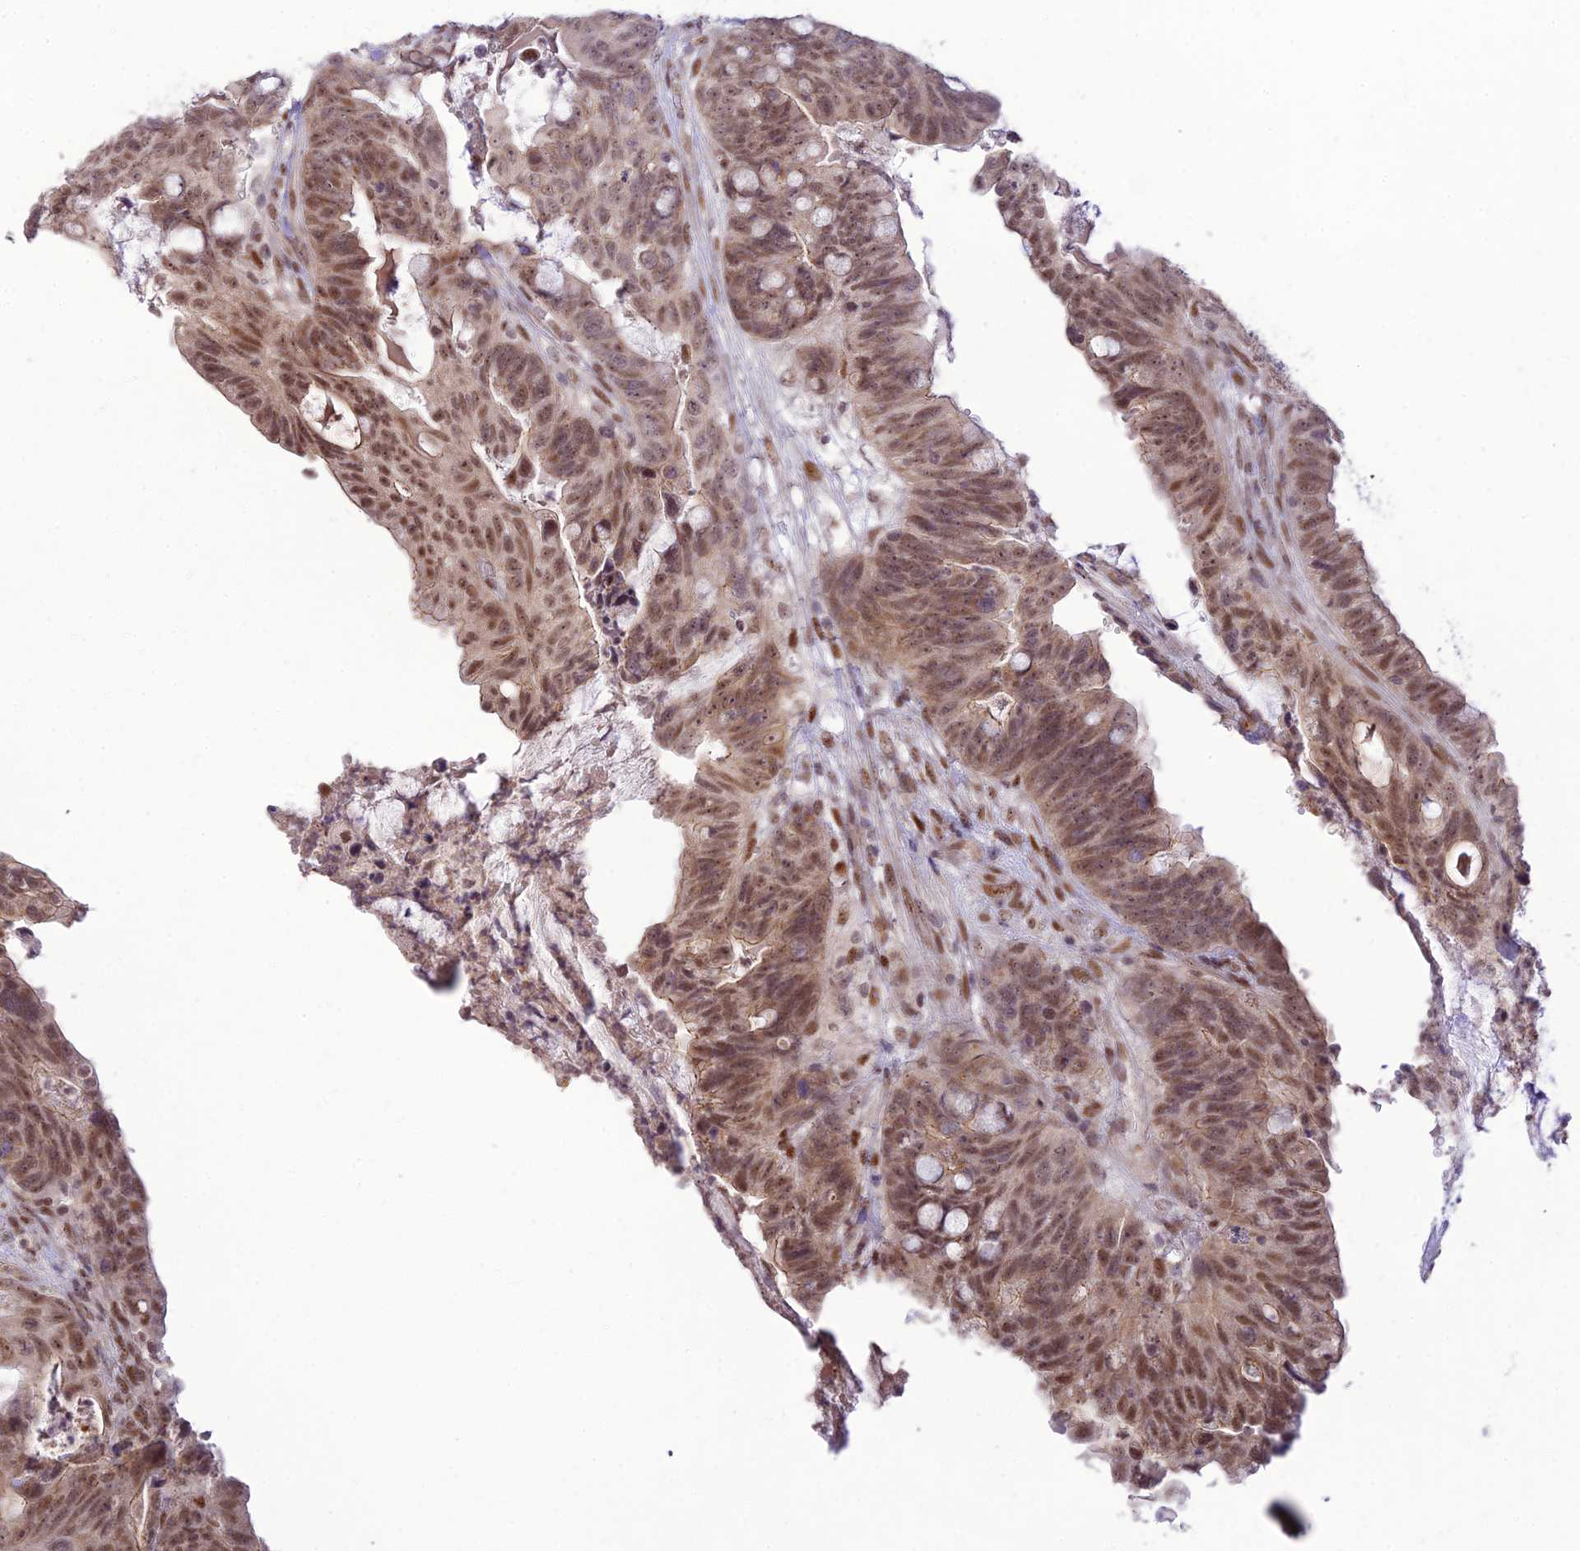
{"staining": {"intensity": "moderate", "quantity": ">75%", "location": "nuclear"}, "tissue": "colorectal cancer", "cell_type": "Tumor cells", "image_type": "cancer", "snomed": [{"axis": "morphology", "description": "Adenocarcinoma, NOS"}, {"axis": "topography", "description": "Colon"}], "caption": "Protein staining of colorectal cancer (adenocarcinoma) tissue demonstrates moderate nuclear staining in approximately >75% of tumor cells.", "gene": "MICOS13", "patient": {"sex": "female", "age": 82}}